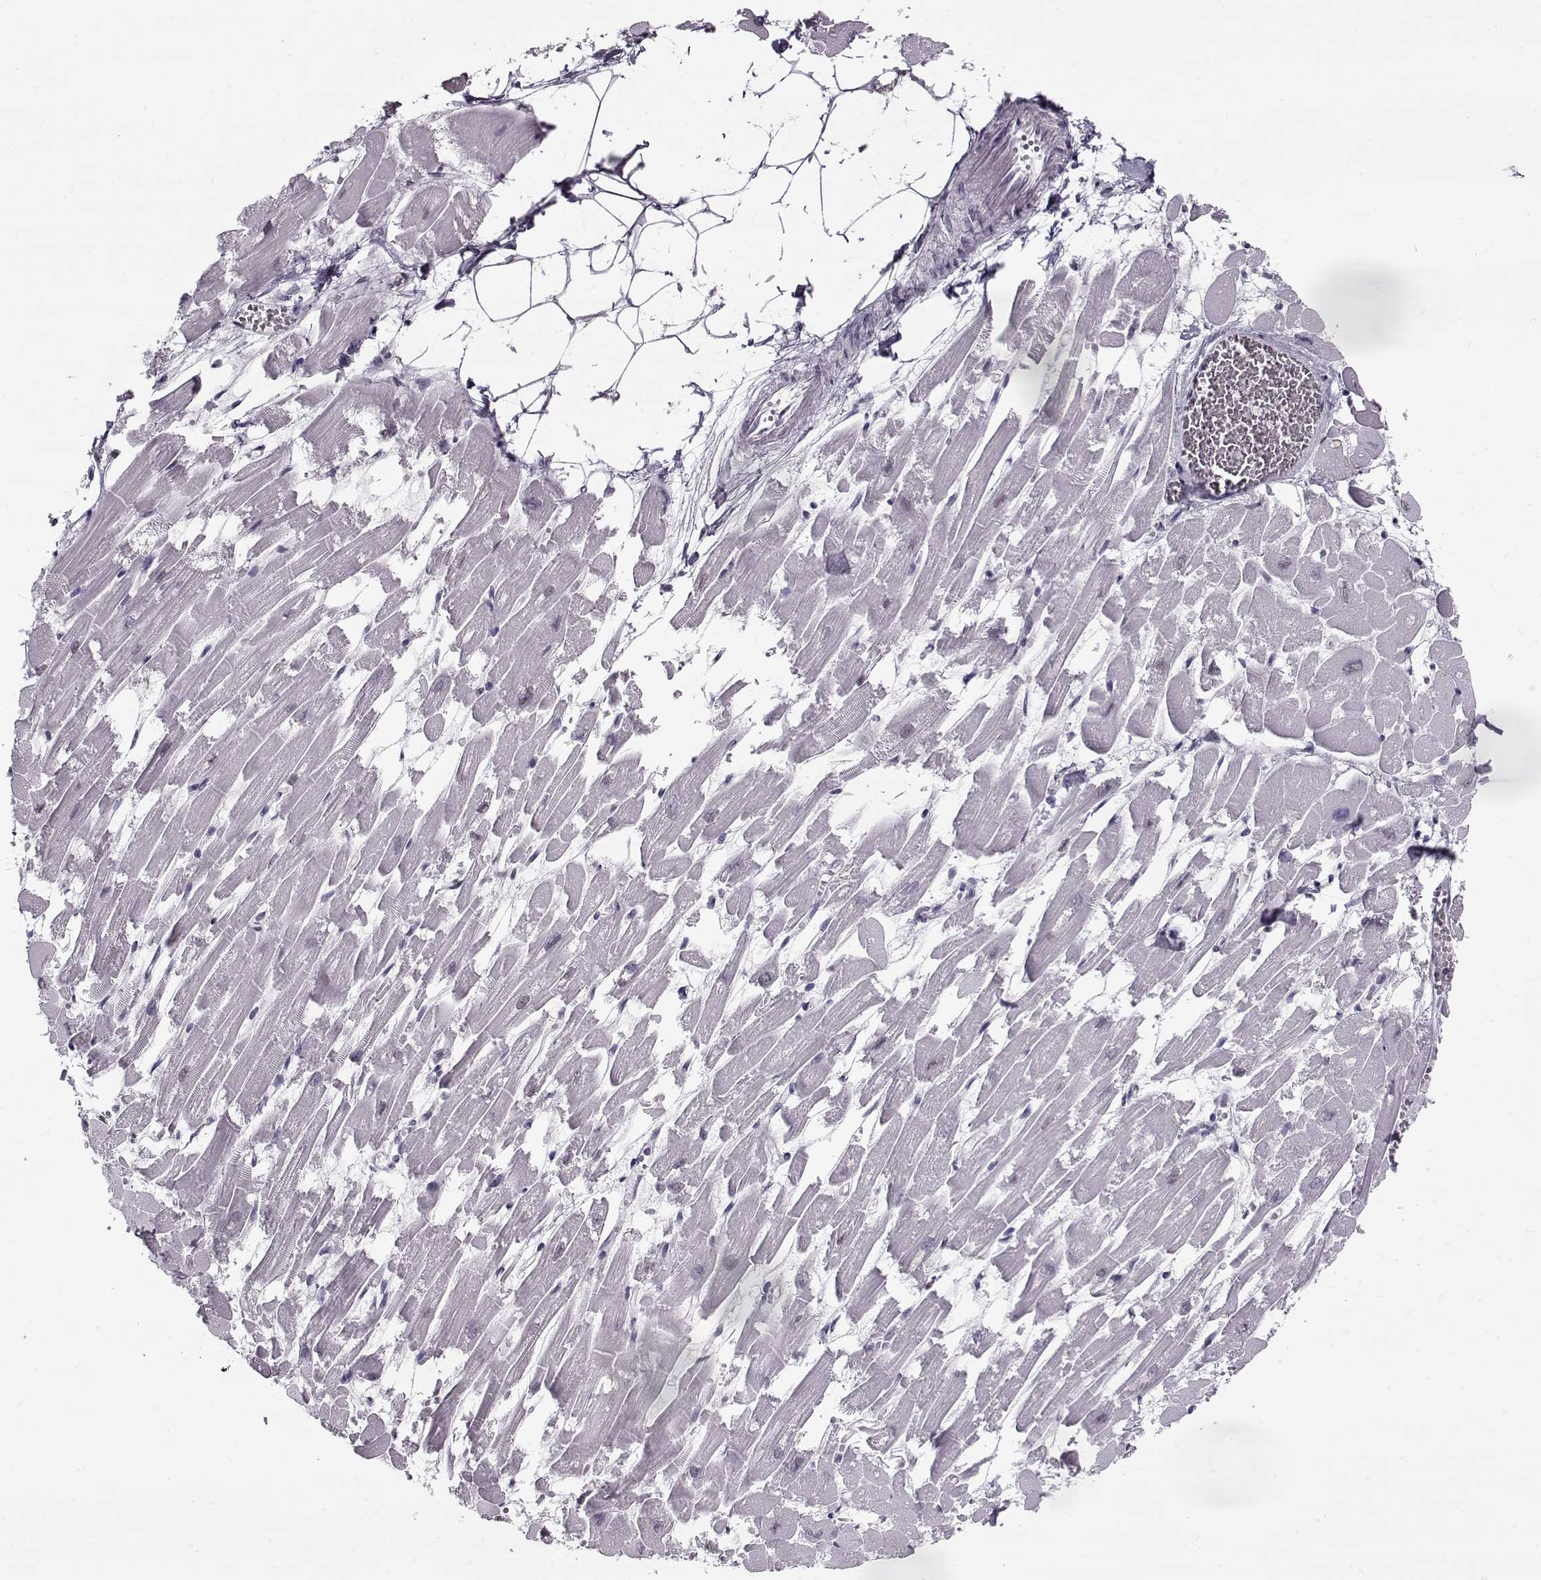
{"staining": {"intensity": "weak", "quantity": "<25%", "location": "nuclear"}, "tissue": "heart muscle", "cell_type": "Cardiomyocytes", "image_type": "normal", "snomed": [{"axis": "morphology", "description": "Normal tissue, NOS"}, {"axis": "topography", "description": "Heart"}], "caption": "Cardiomyocytes are negative for brown protein staining in benign heart muscle. (DAB (3,3'-diaminobenzidine) IHC, high magnification).", "gene": "PRMT8", "patient": {"sex": "female", "age": 52}}